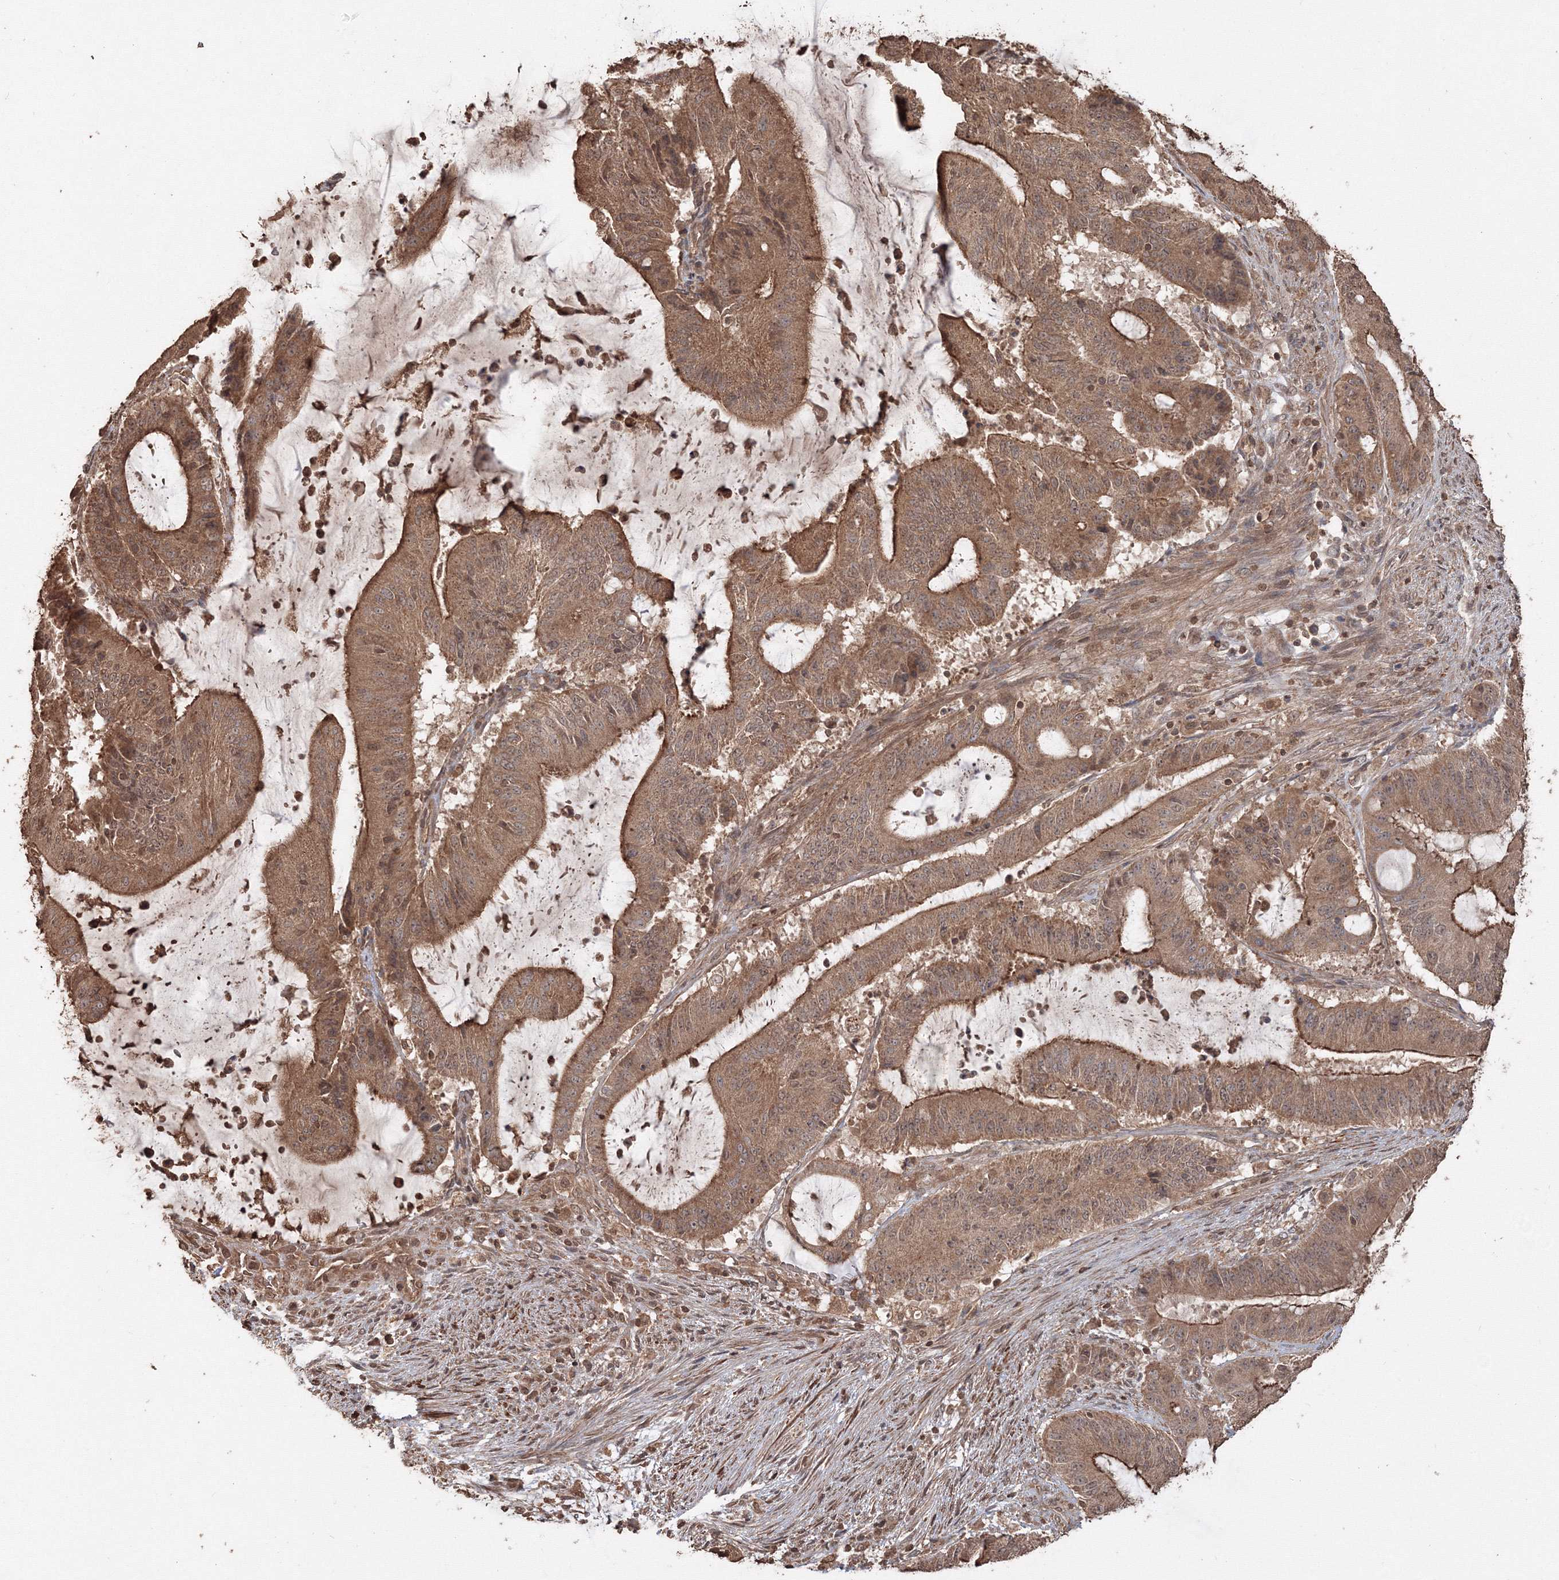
{"staining": {"intensity": "moderate", "quantity": ">75%", "location": "cytoplasmic/membranous"}, "tissue": "liver cancer", "cell_type": "Tumor cells", "image_type": "cancer", "snomed": [{"axis": "morphology", "description": "Normal tissue, NOS"}, {"axis": "morphology", "description": "Cholangiocarcinoma"}, {"axis": "topography", "description": "Liver"}, {"axis": "topography", "description": "Peripheral nerve tissue"}], "caption": "Brown immunohistochemical staining in liver cancer reveals moderate cytoplasmic/membranous expression in about >75% of tumor cells. Immunohistochemistry stains the protein of interest in brown and the nuclei are stained blue.", "gene": "CCDC122", "patient": {"sex": "female", "age": 73}}